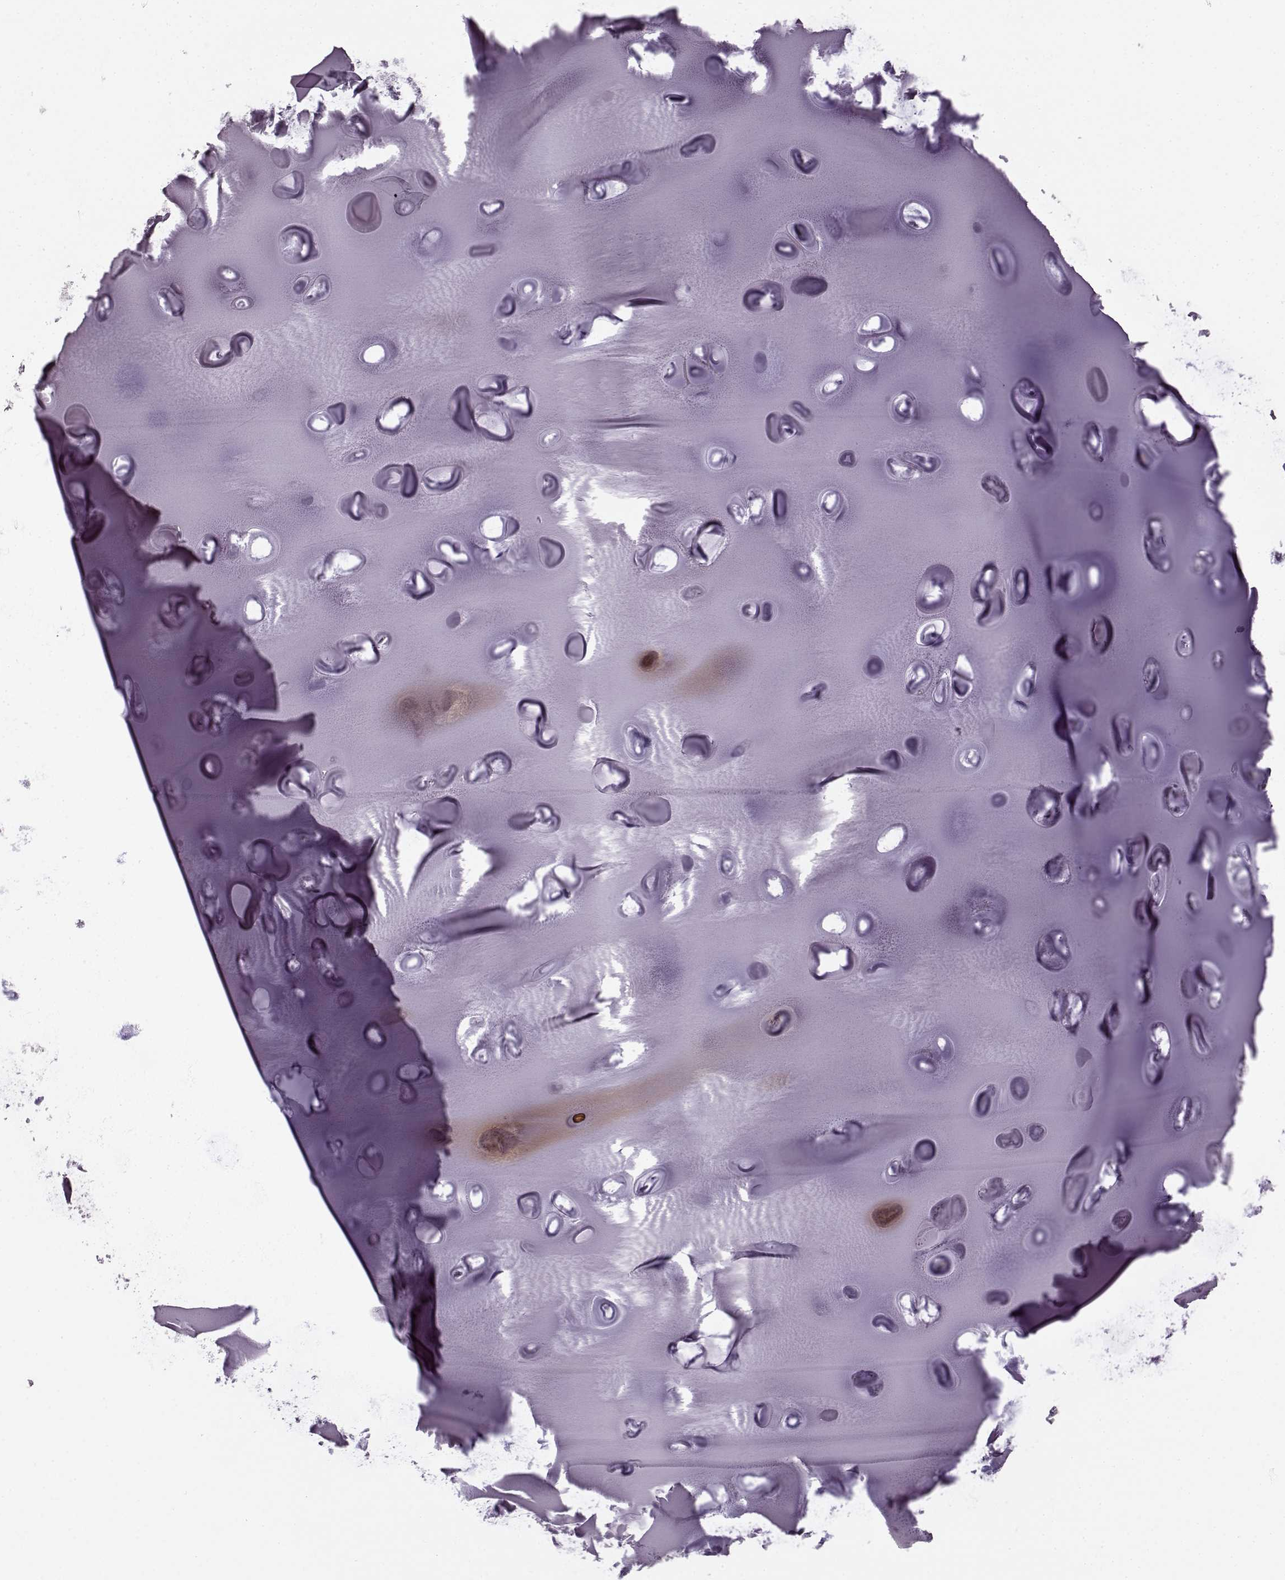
{"staining": {"intensity": "weak", "quantity": "<25%", "location": "cytoplasmic/membranous"}, "tissue": "soft tissue", "cell_type": "Chondrocytes", "image_type": "normal", "snomed": [{"axis": "morphology", "description": "Normal tissue, NOS"}, {"axis": "morphology", "description": "Squamous cell carcinoma, NOS"}, {"axis": "topography", "description": "Cartilage tissue"}, {"axis": "topography", "description": "Lung"}], "caption": "Immunohistochemistry (IHC) micrograph of unremarkable soft tissue: soft tissue stained with DAB (3,3'-diaminobenzidine) displays no significant protein staining in chondrocytes. (Immunohistochemistry, brightfield microscopy, high magnification).", "gene": "FAM8A1", "patient": {"sex": "male", "age": 66}}